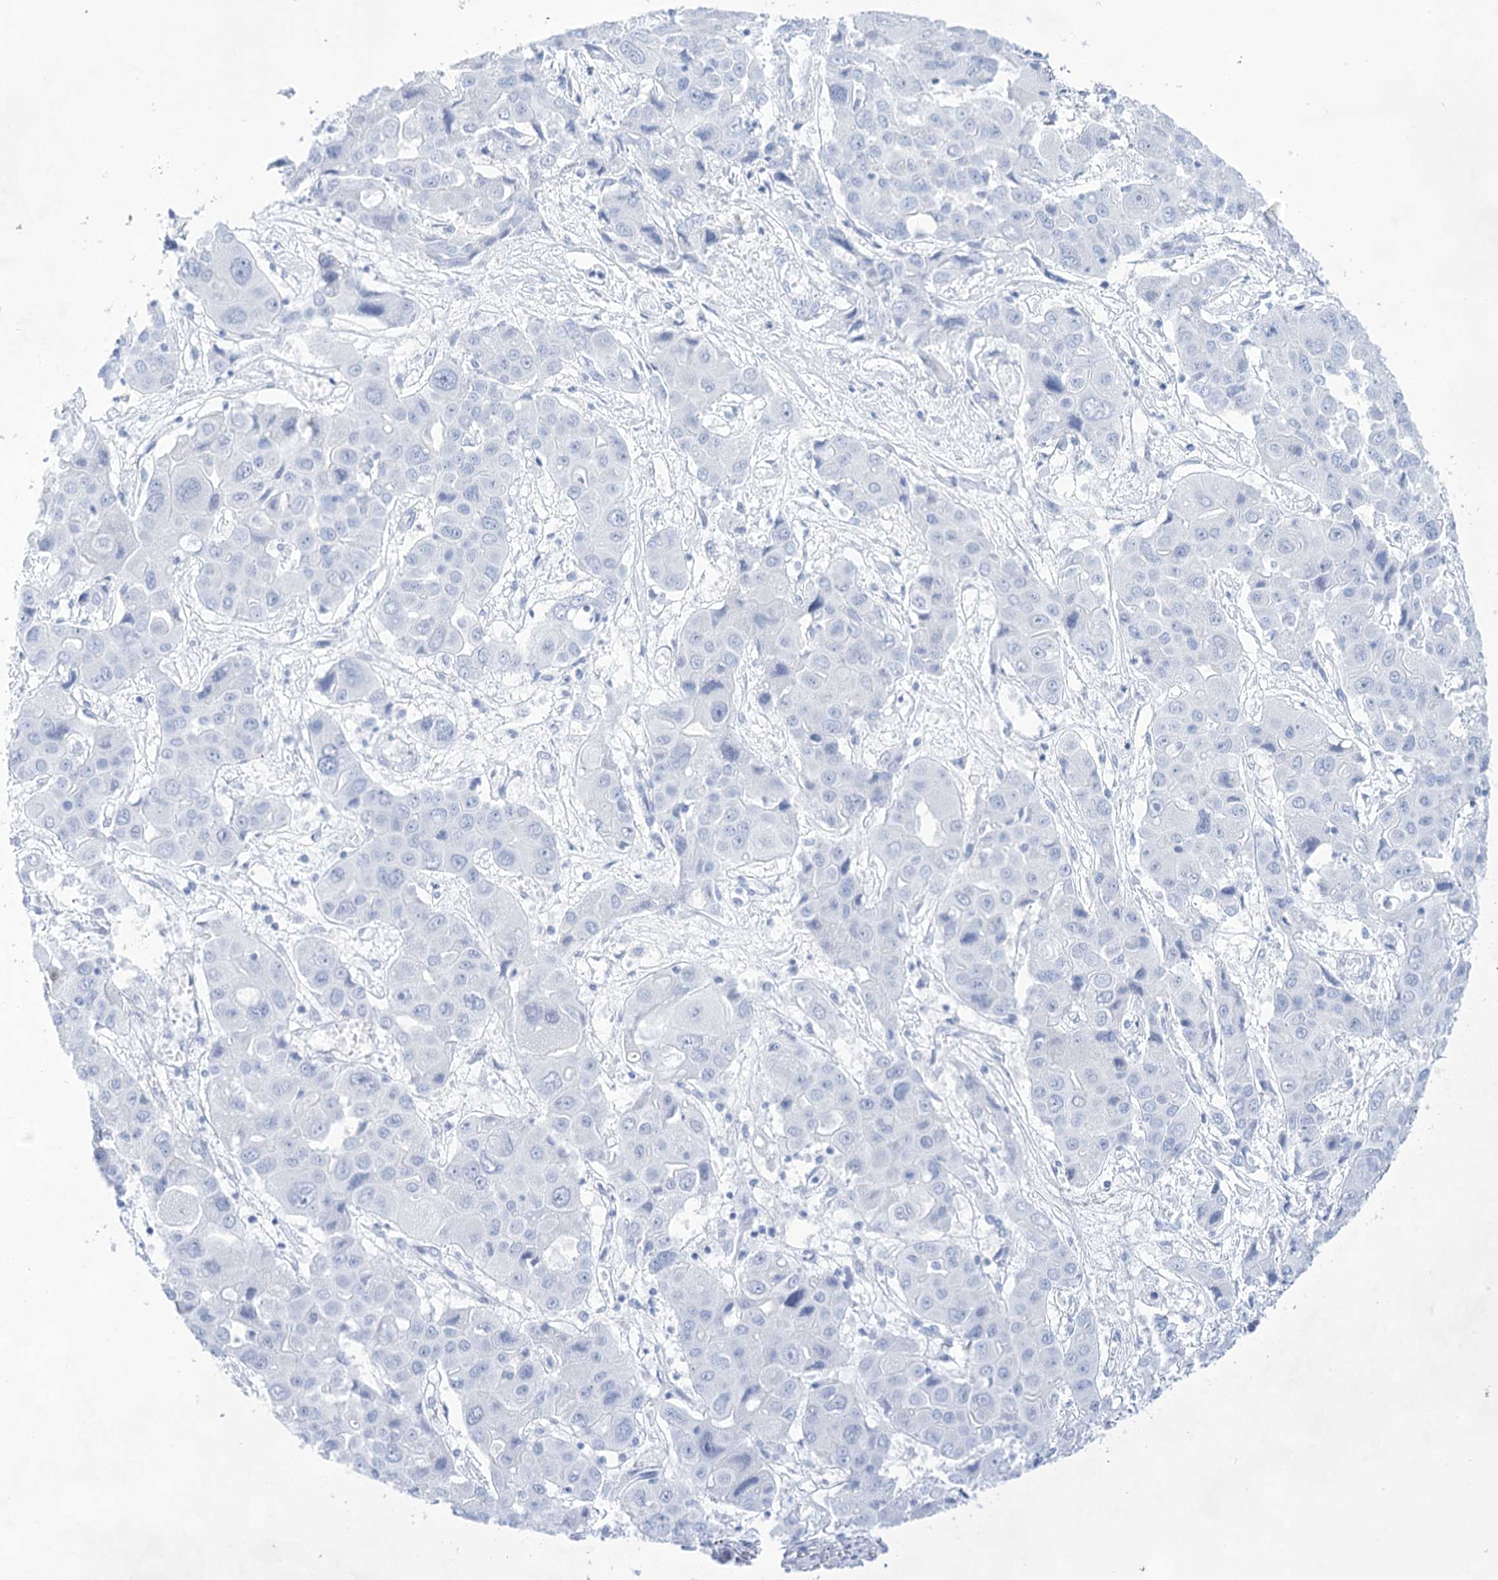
{"staining": {"intensity": "negative", "quantity": "none", "location": "none"}, "tissue": "liver cancer", "cell_type": "Tumor cells", "image_type": "cancer", "snomed": [{"axis": "morphology", "description": "Cholangiocarcinoma"}, {"axis": "topography", "description": "Liver"}], "caption": "IHC histopathology image of liver cancer stained for a protein (brown), which reveals no staining in tumor cells.", "gene": "LALBA", "patient": {"sex": "male", "age": 67}}